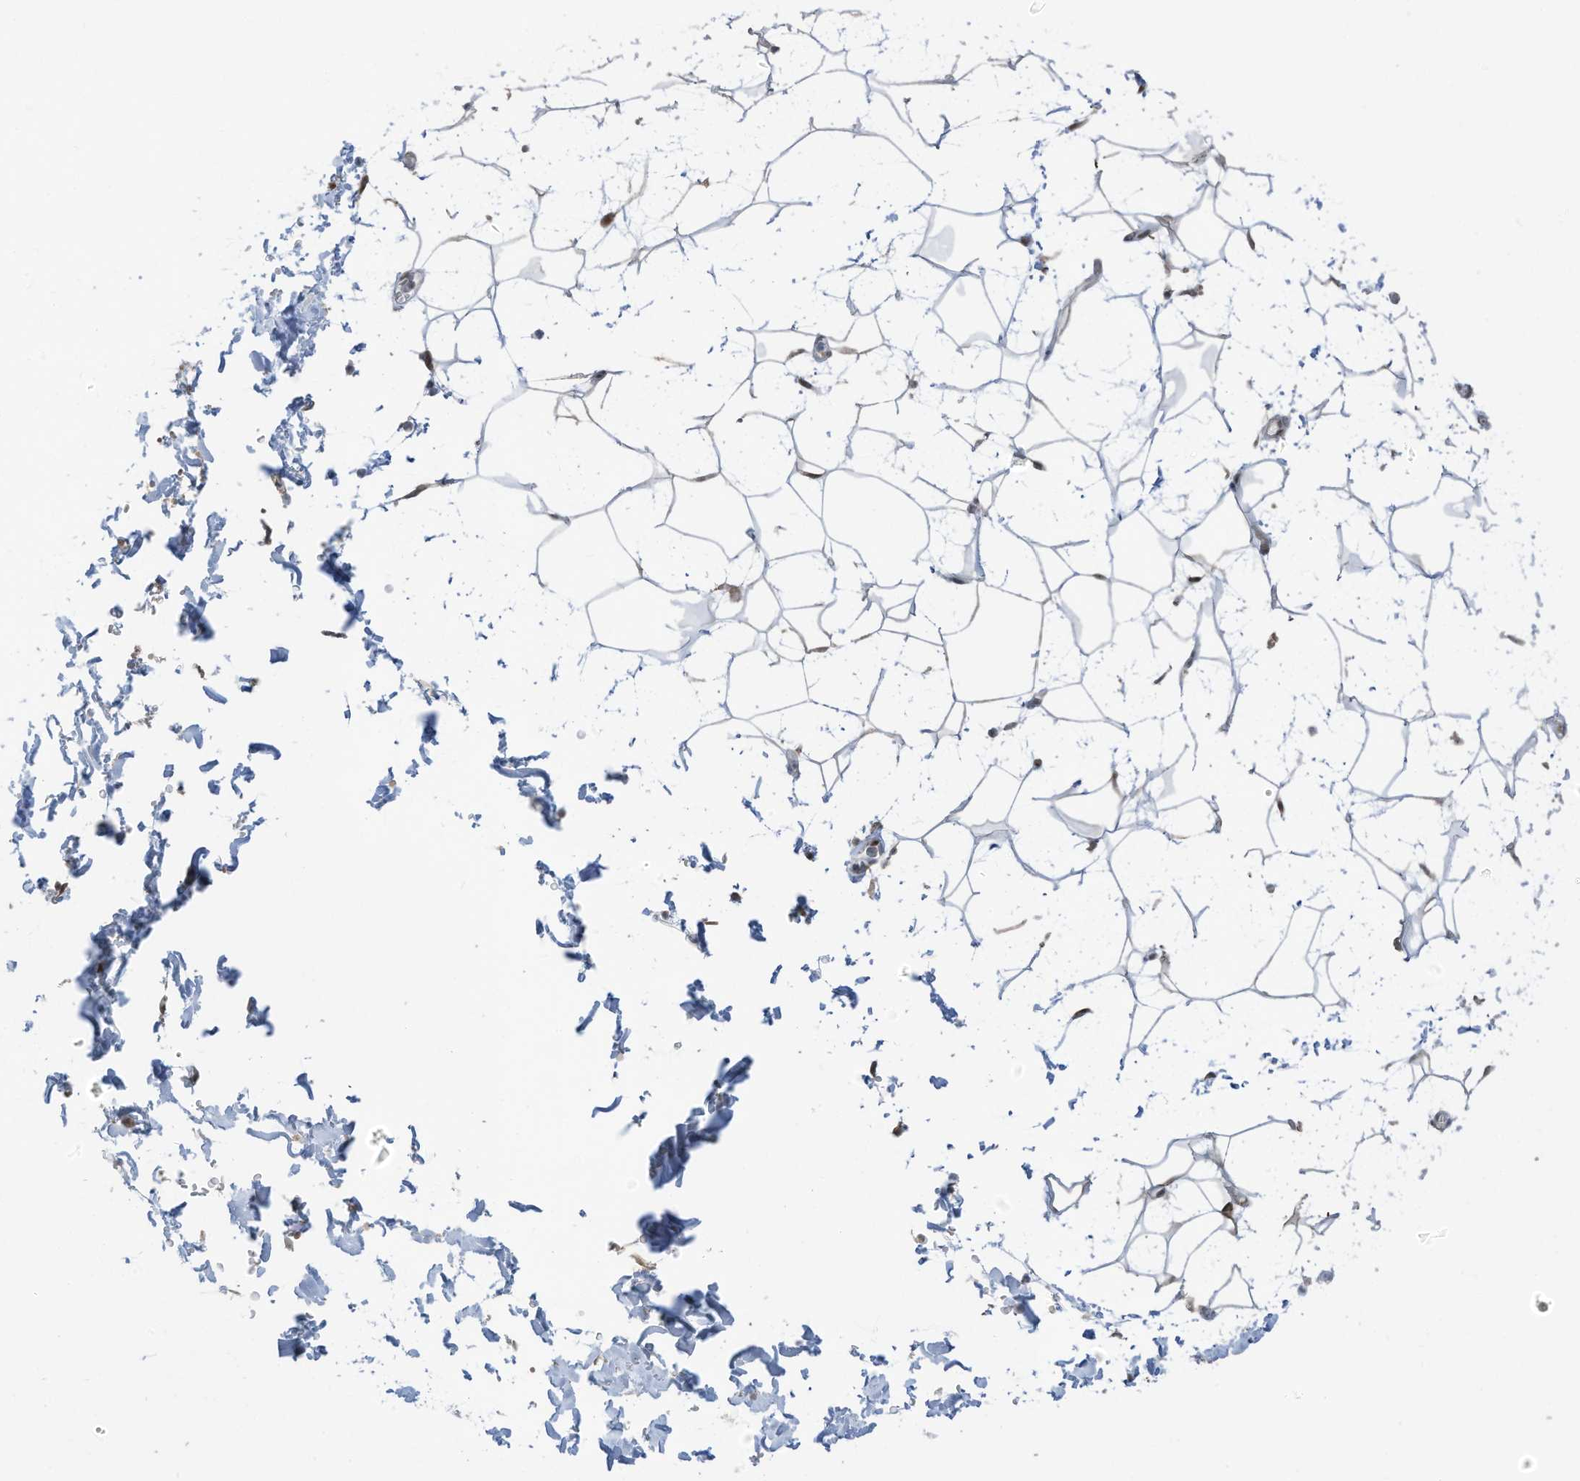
{"staining": {"intensity": "moderate", "quantity": ">75%", "location": "nuclear"}, "tissue": "adipose tissue", "cell_type": "Adipocytes", "image_type": "normal", "snomed": [{"axis": "morphology", "description": "Normal tissue, NOS"}, {"axis": "topography", "description": "Soft tissue"}], "caption": "Protein staining shows moderate nuclear expression in approximately >75% of adipocytes in benign adipose tissue.", "gene": "ZCWPW2", "patient": {"sex": "male", "age": 72}}